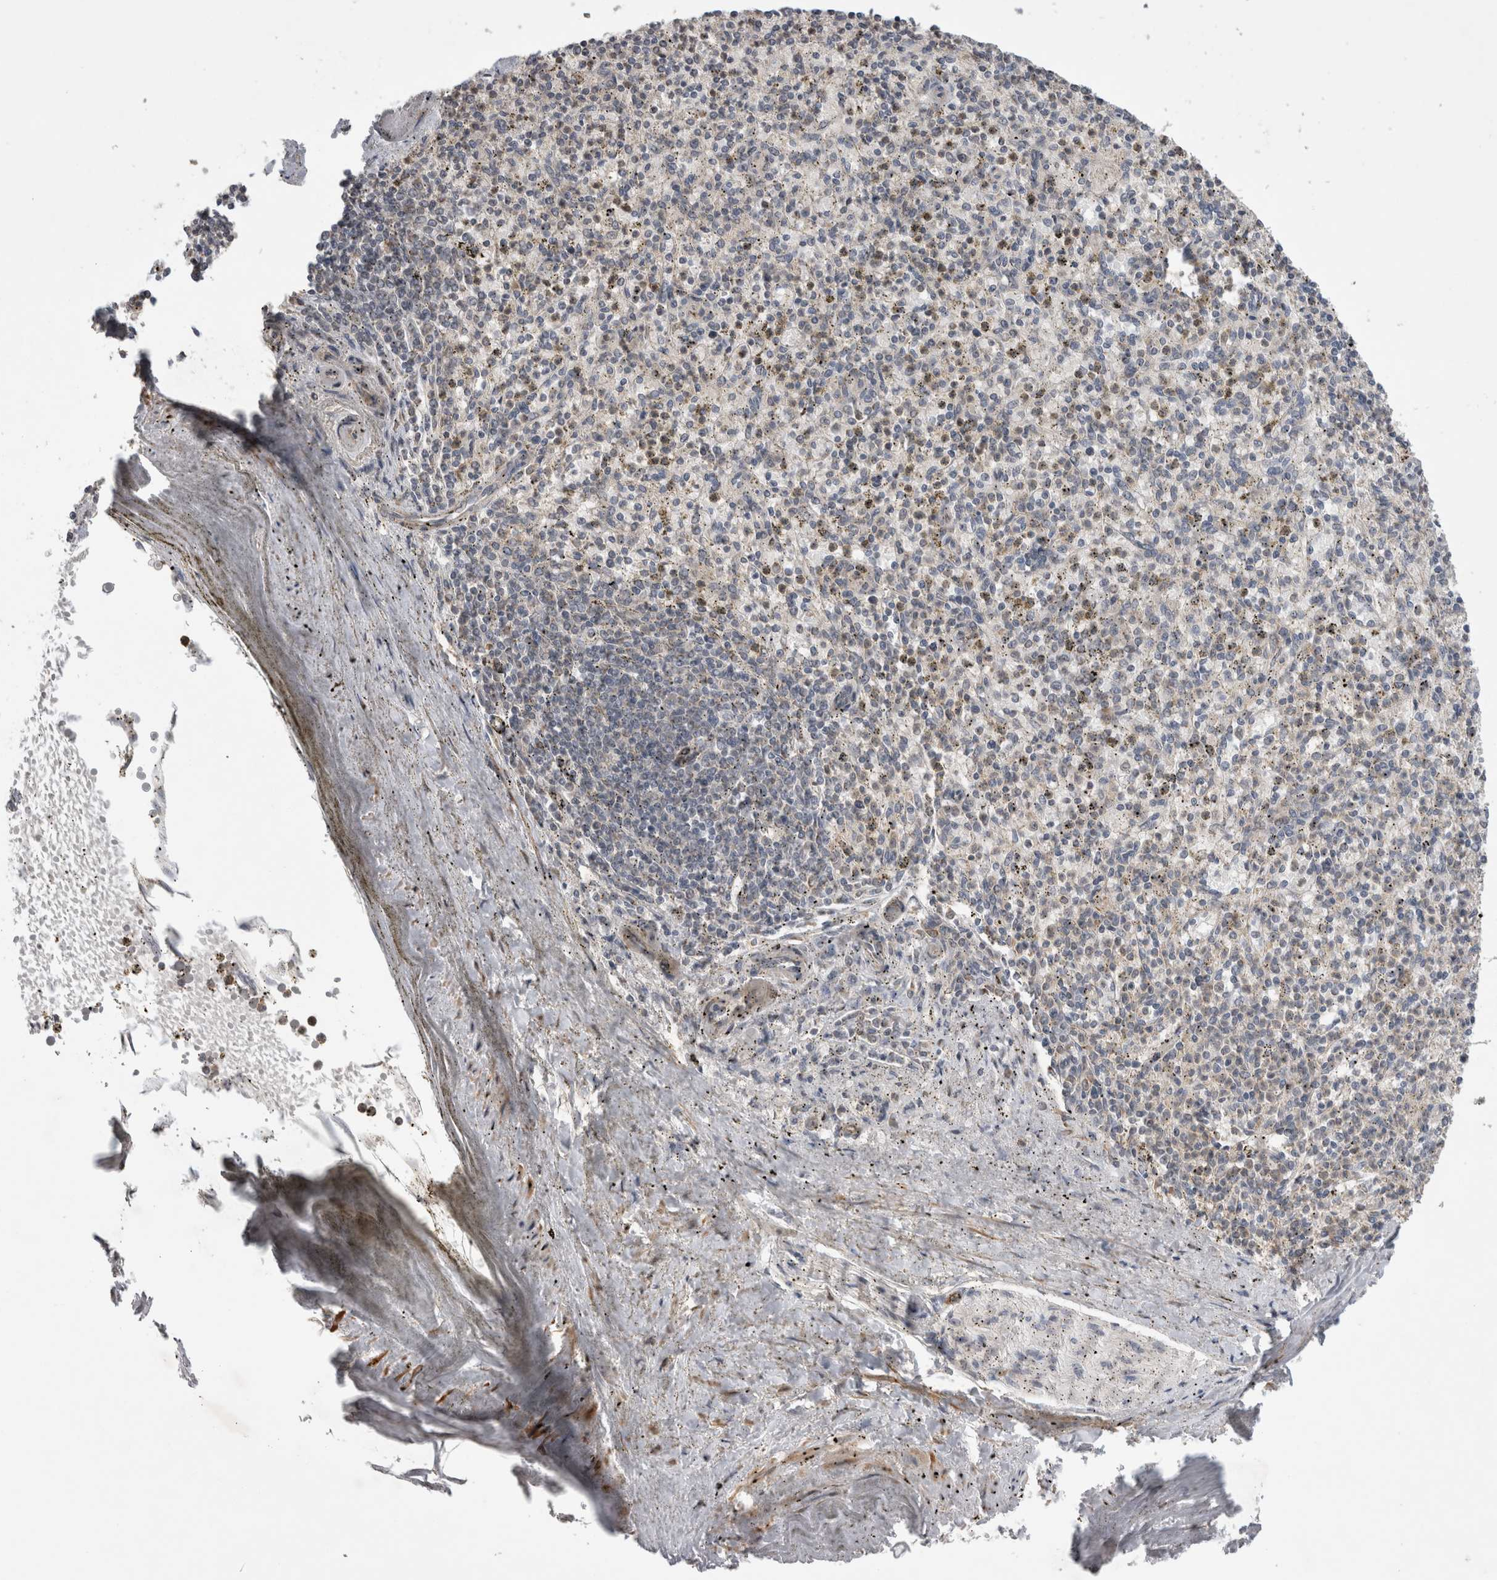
{"staining": {"intensity": "weak", "quantity": "<25%", "location": "cytoplasmic/membranous"}, "tissue": "spleen", "cell_type": "Cells in red pulp", "image_type": "normal", "snomed": [{"axis": "morphology", "description": "Normal tissue, NOS"}, {"axis": "topography", "description": "Spleen"}], "caption": "This image is of normal spleen stained with immunohistochemistry (IHC) to label a protein in brown with the nuclei are counter-stained blue. There is no expression in cells in red pulp.", "gene": "KCNIP1", "patient": {"sex": "male", "age": 72}}